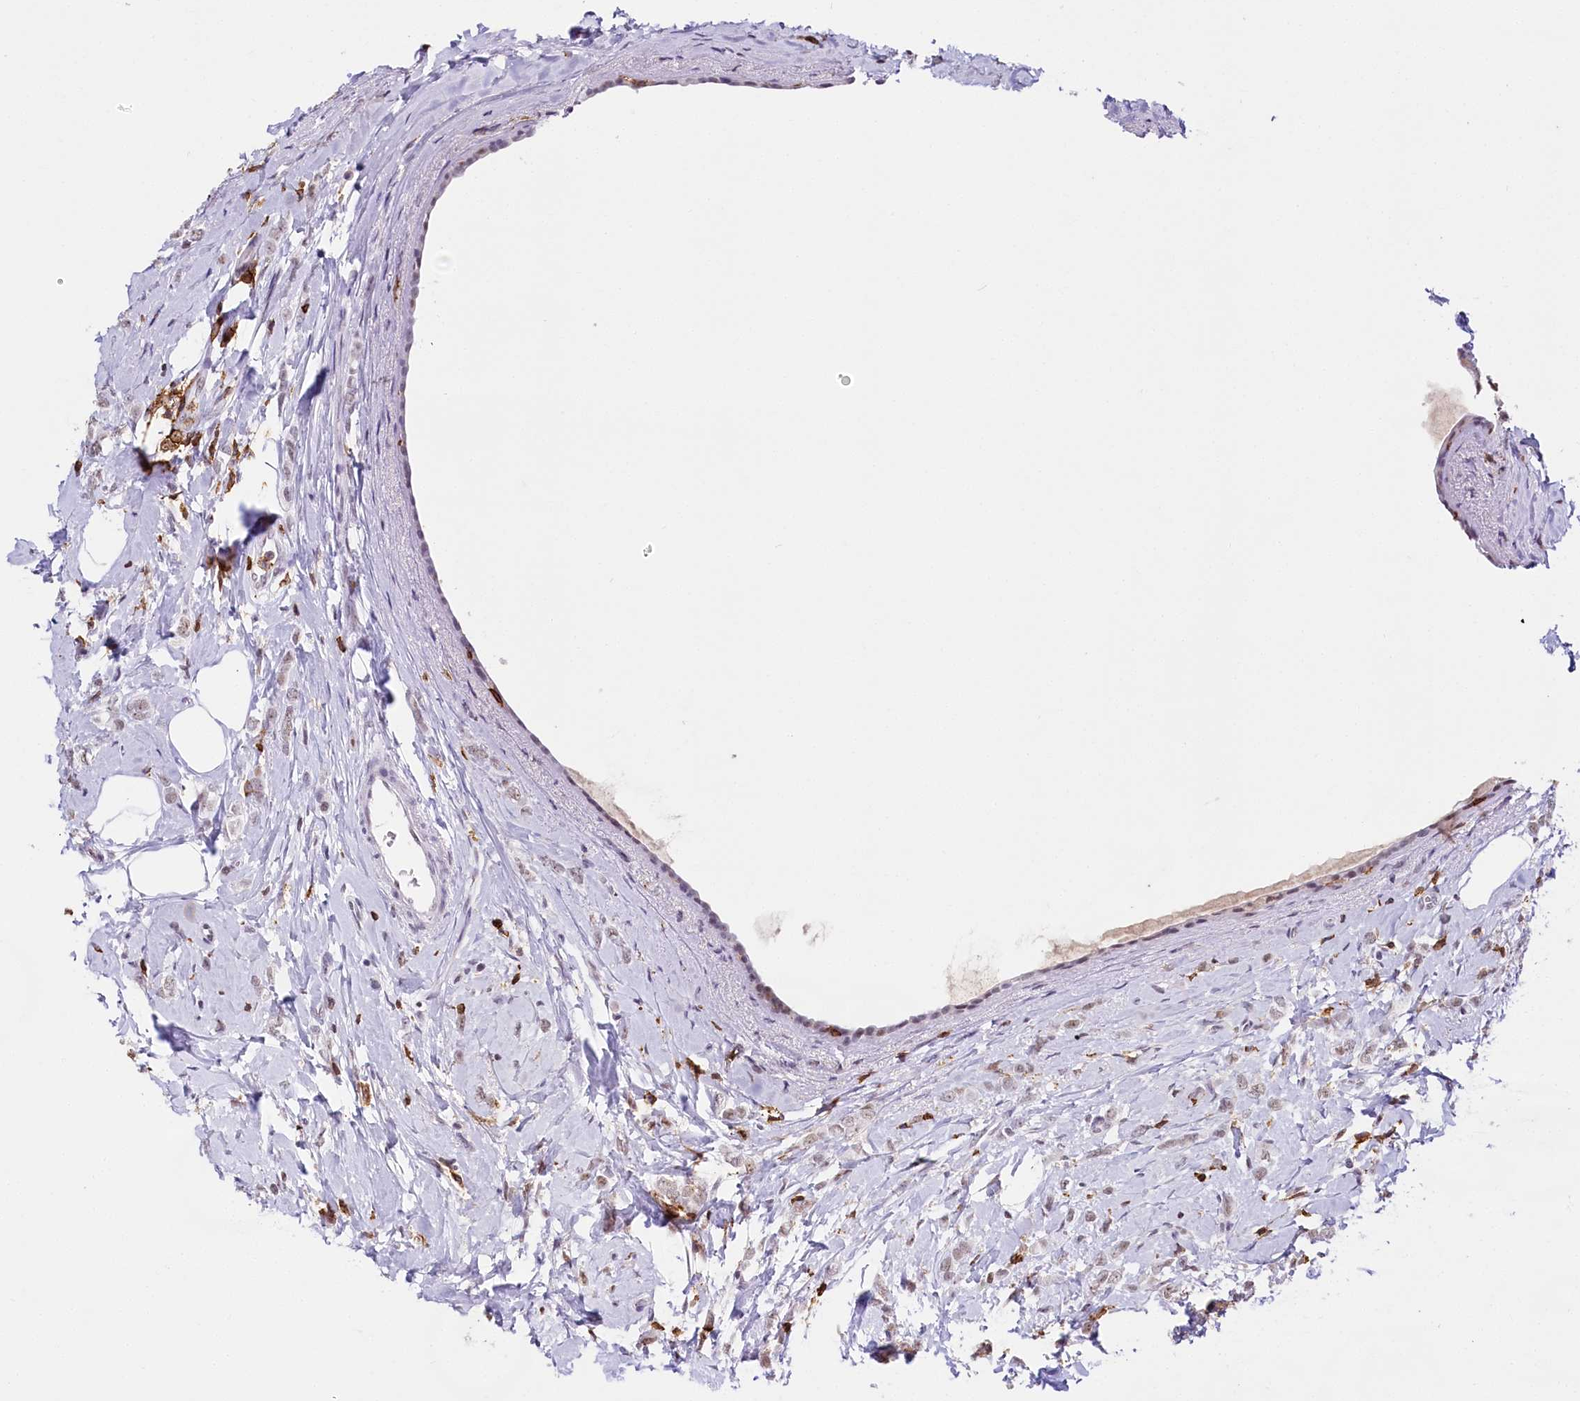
{"staining": {"intensity": "negative", "quantity": "none", "location": "none"}, "tissue": "breast cancer", "cell_type": "Tumor cells", "image_type": "cancer", "snomed": [{"axis": "morphology", "description": "Lobular carcinoma"}, {"axis": "topography", "description": "Breast"}], "caption": "Immunohistochemistry (IHC) of human breast cancer reveals no positivity in tumor cells.", "gene": "BARD1", "patient": {"sex": "female", "age": 47}}